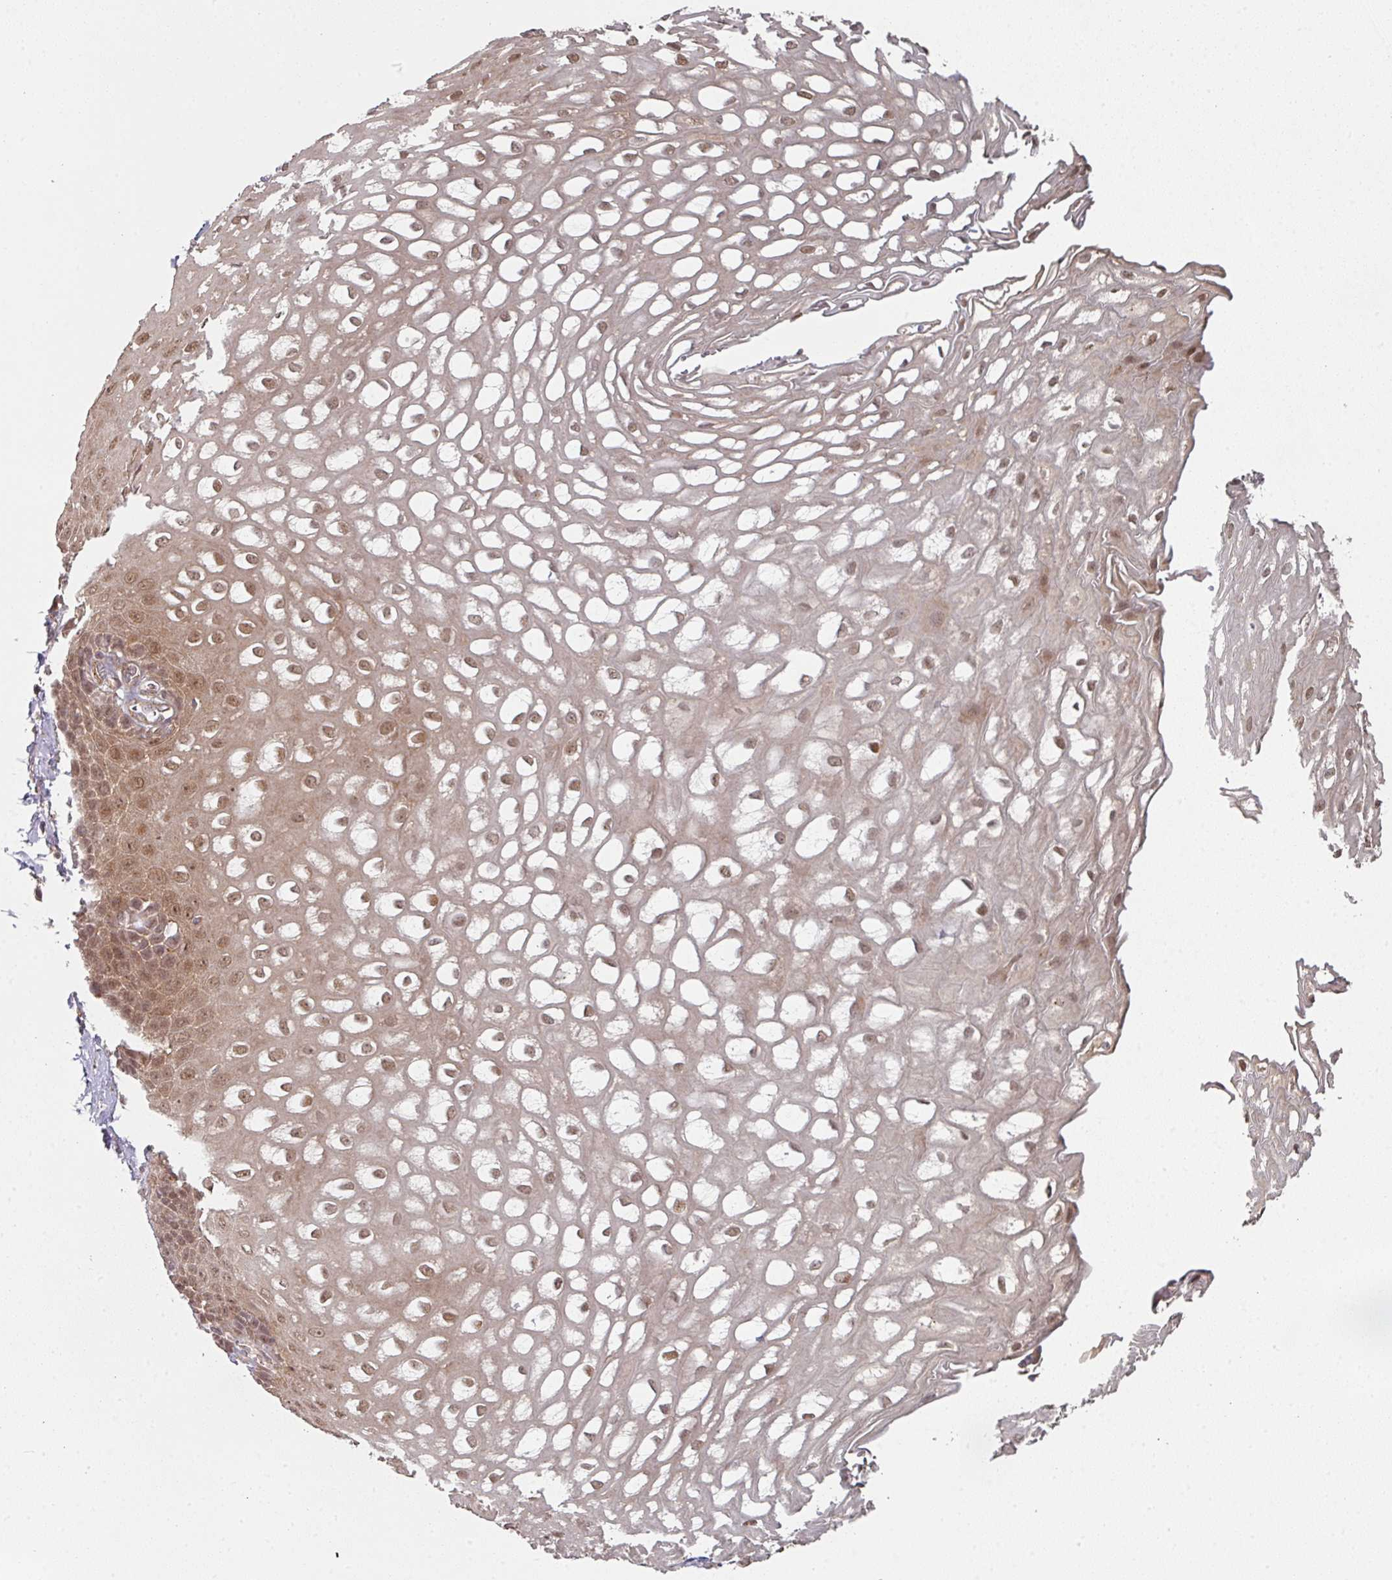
{"staining": {"intensity": "moderate", "quantity": ">75%", "location": "cytoplasmic/membranous,nuclear"}, "tissue": "esophagus", "cell_type": "Squamous epithelial cells", "image_type": "normal", "snomed": [{"axis": "morphology", "description": "Normal tissue, NOS"}, {"axis": "topography", "description": "Esophagus"}], "caption": "A high-resolution photomicrograph shows IHC staining of benign esophagus, which displays moderate cytoplasmic/membranous,nuclear positivity in approximately >75% of squamous epithelial cells.", "gene": "PSME3IP1", "patient": {"sex": "male", "age": 67}}